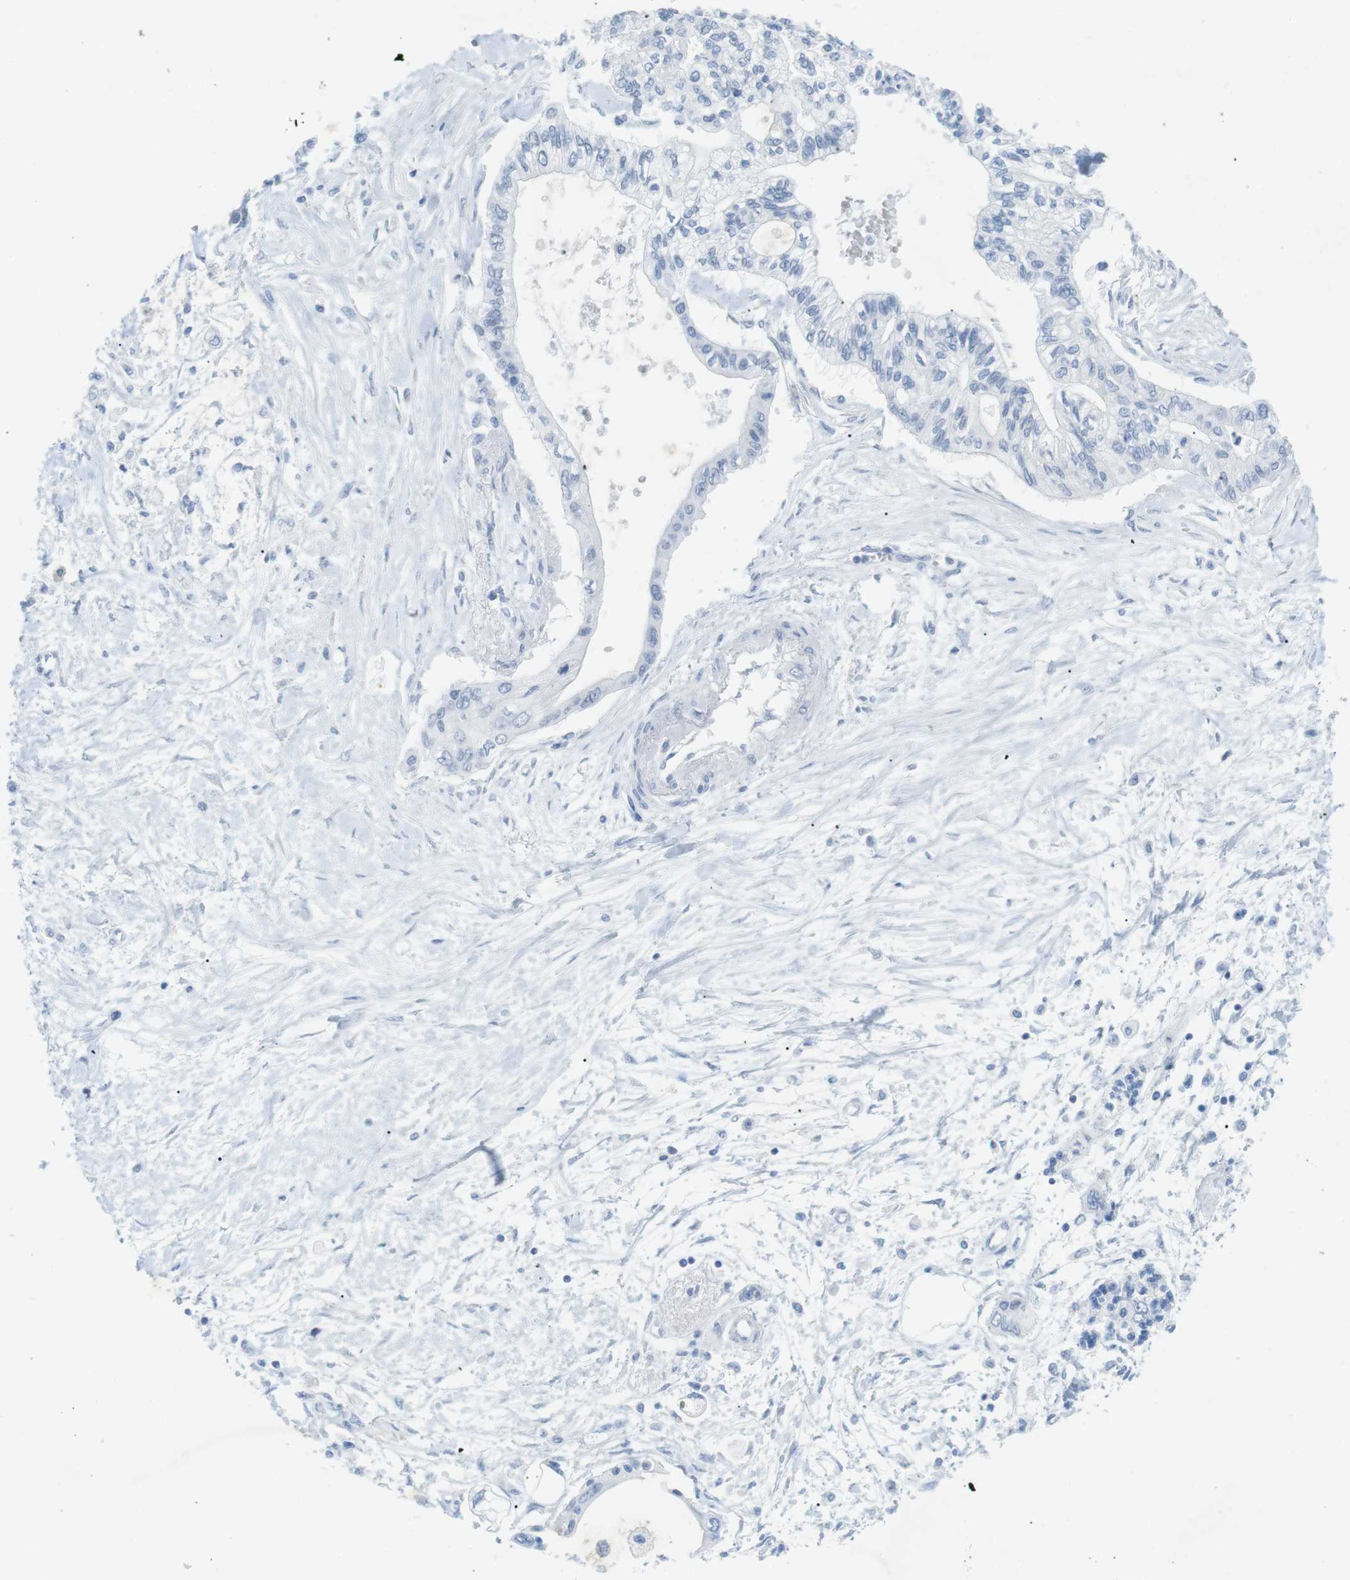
{"staining": {"intensity": "negative", "quantity": "none", "location": "none"}, "tissue": "pancreatic cancer", "cell_type": "Tumor cells", "image_type": "cancer", "snomed": [{"axis": "morphology", "description": "Adenocarcinoma, NOS"}, {"axis": "topography", "description": "Pancreas"}], "caption": "IHC of human pancreatic cancer shows no staining in tumor cells.", "gene": "SALL4", "patient": {"sex": "female", "age": 77}}